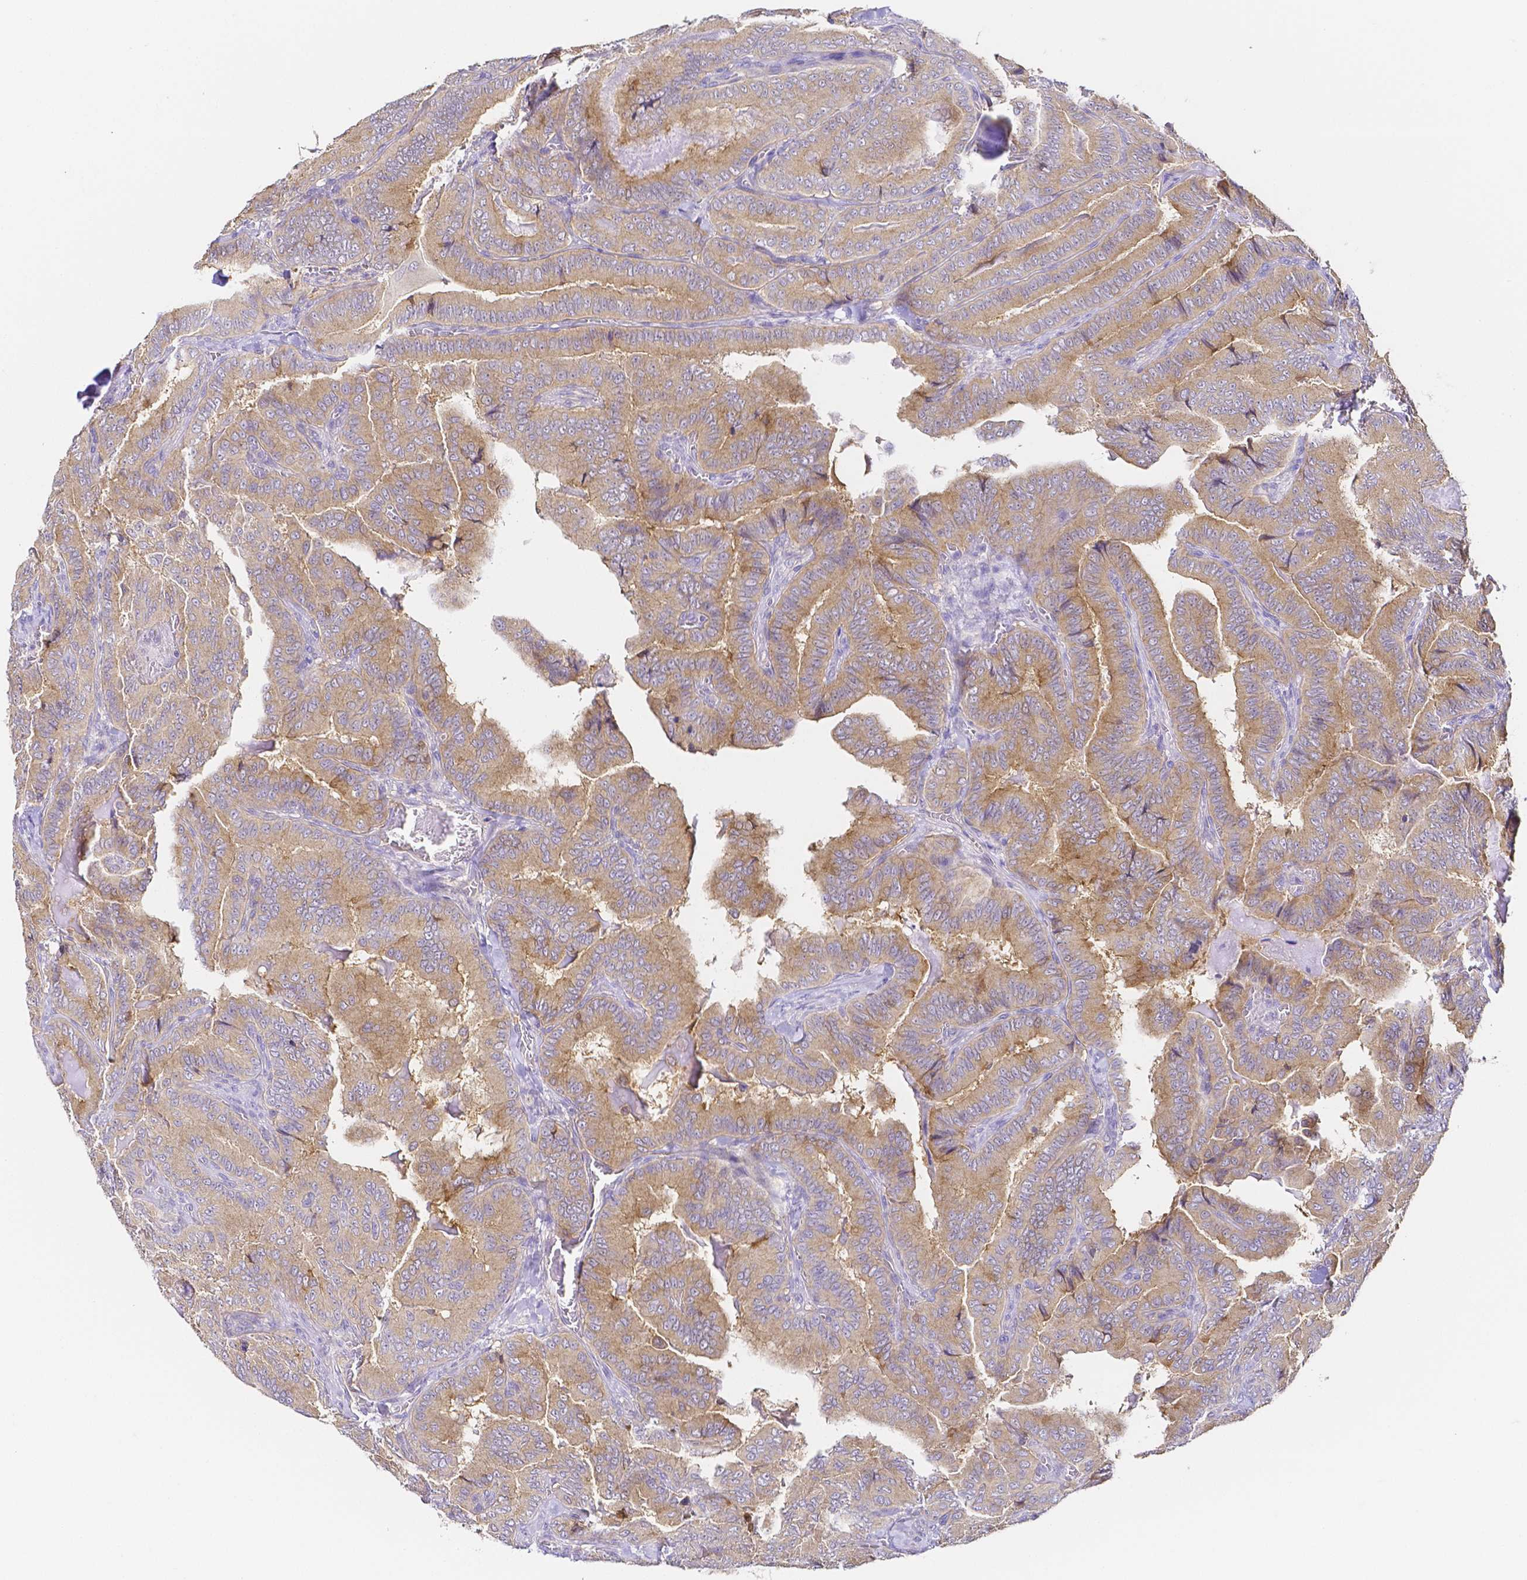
{"staining": {"intensity": "weak", "quantity": "25%-75%", "location": "cytoplasmic/membranous"}, "tissue": "thyroid cancer", "cell_type": "Tumor cells", "image_type": "cancer", "snomed": [{"axis": "morphology", "description": "Papillary adenocarcinoma, NOS"}, {"axis": "topography", "description": "Thyroid gland"}], "caption": "High-power microscopy captured an IHC photomicrograph of papillary adenocarcinoma (thyroid), revealing weak cytoplasmic/membranous expression in about 25%-75% of tumor cells.", "gene": "PKP3", "patient": {"sex": "male", "age": 61}}